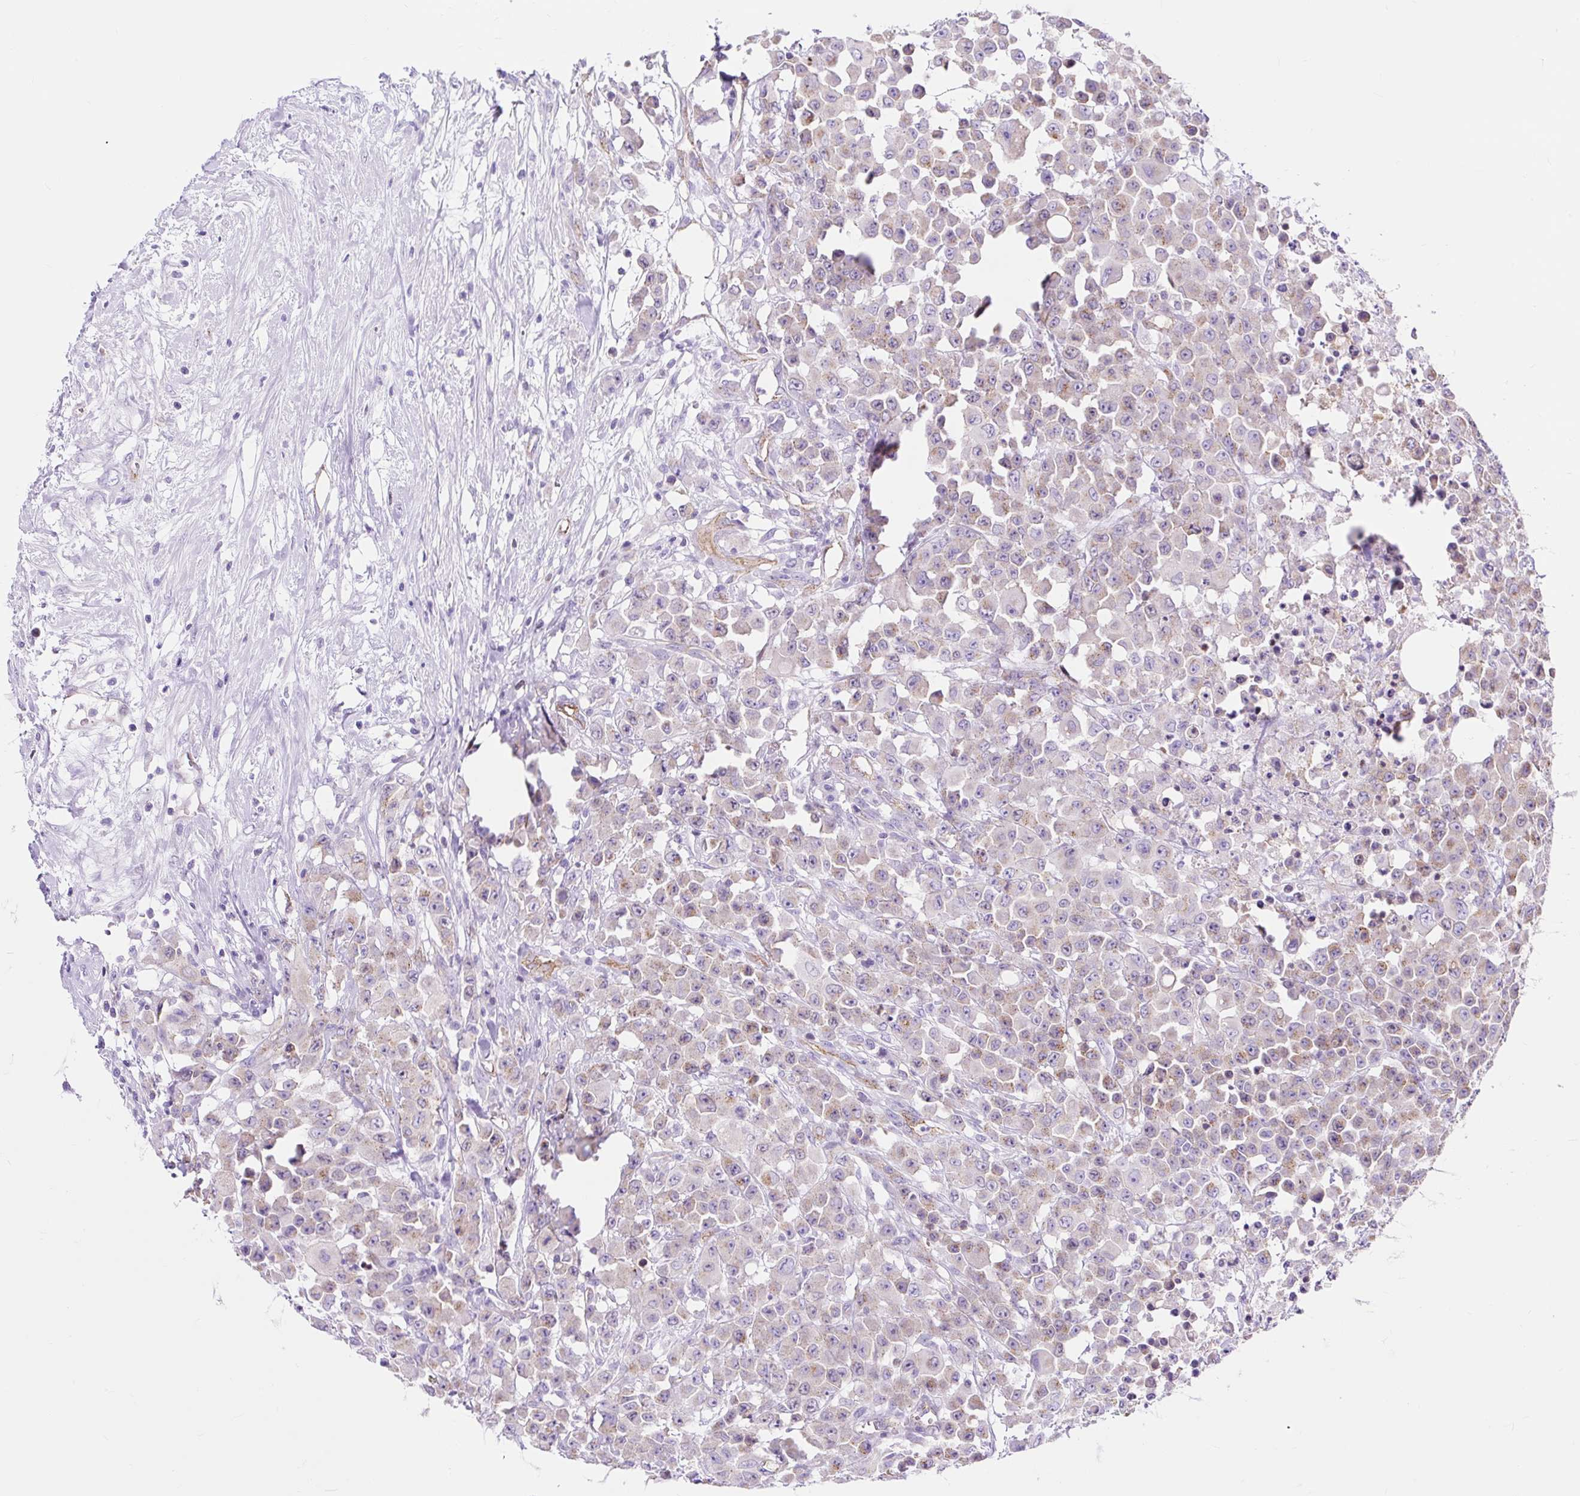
{"staining": {"intensity": "weak", "quantity": "<25%", "location": "cytoplasmic/membranous"}, "tissue": "colorectal cancer", "cell_type": "Tumor cells", "image_type": "cancer", "snomed": [{"axis": "morphology", "description": "Adenocarcinoma, NOS"}, {"axis": "topography", "description": "Colon"}], "caption": "An immunohistochemistry (IHC) image of colorectal cancer is shown. There is no staining in tumor cells of colorectal cancer.", "gene": "HIP1R", "patient": {"sex": "male", "age": 51}}